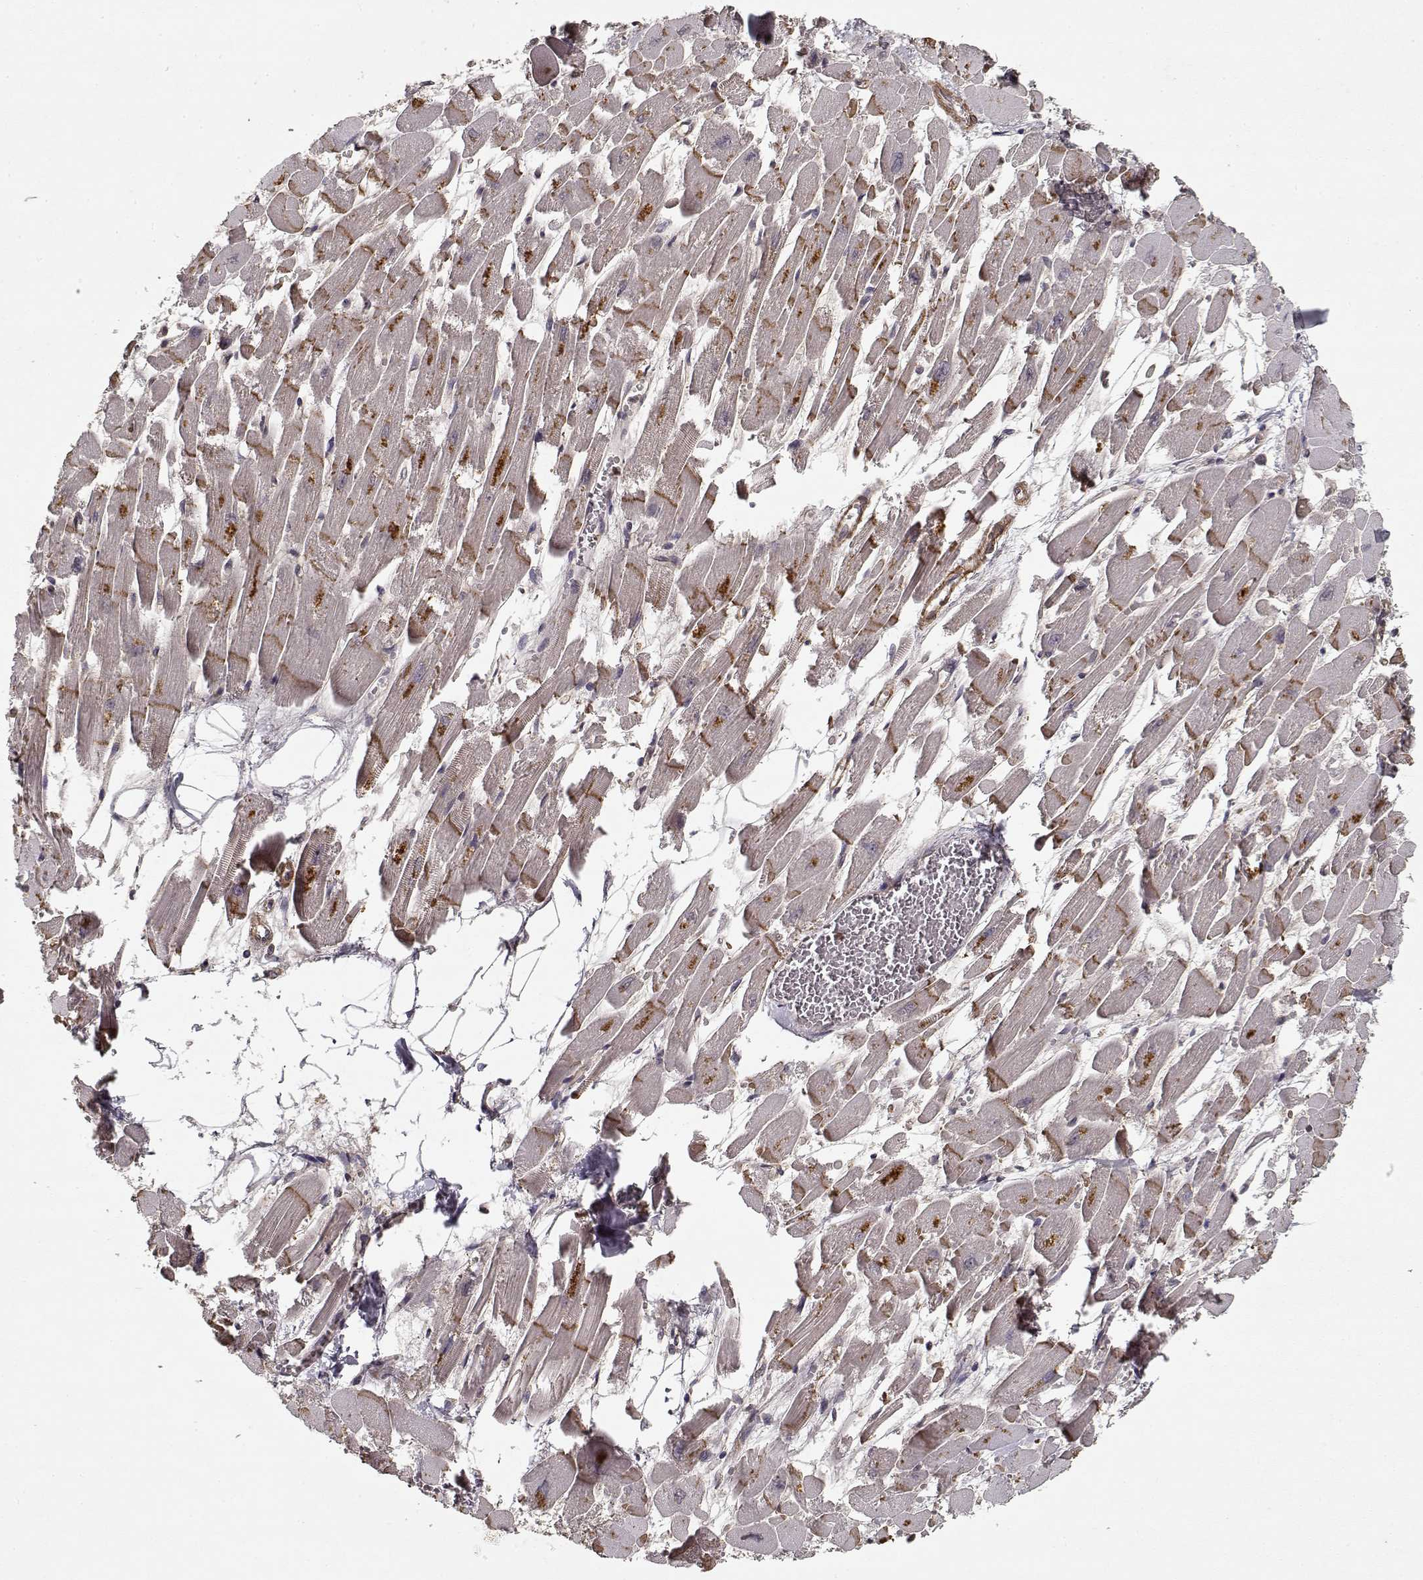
{"staining": {"intensity": "moderate", "quantity": "<25%", "location": "cytoplasmic/membranous"}, "tissue": "heart muscle", "cell_type": "Cardiomyocytes", "image_type": "normal", "snomed": [{"axis": "morphology", "description": "Normal tissue, NOS"}, {"axis": "topography", "description": "Heart"}], "caption": "There is low levels of moderate cytoplasmic/membranous expression in cardiomyocytes of unremarkable heart muscle, as demonstrated by immunohistochemical staining (brown color).", "gene": "PPP1R12A", "patient": {"sex": "female", "age": 52}}